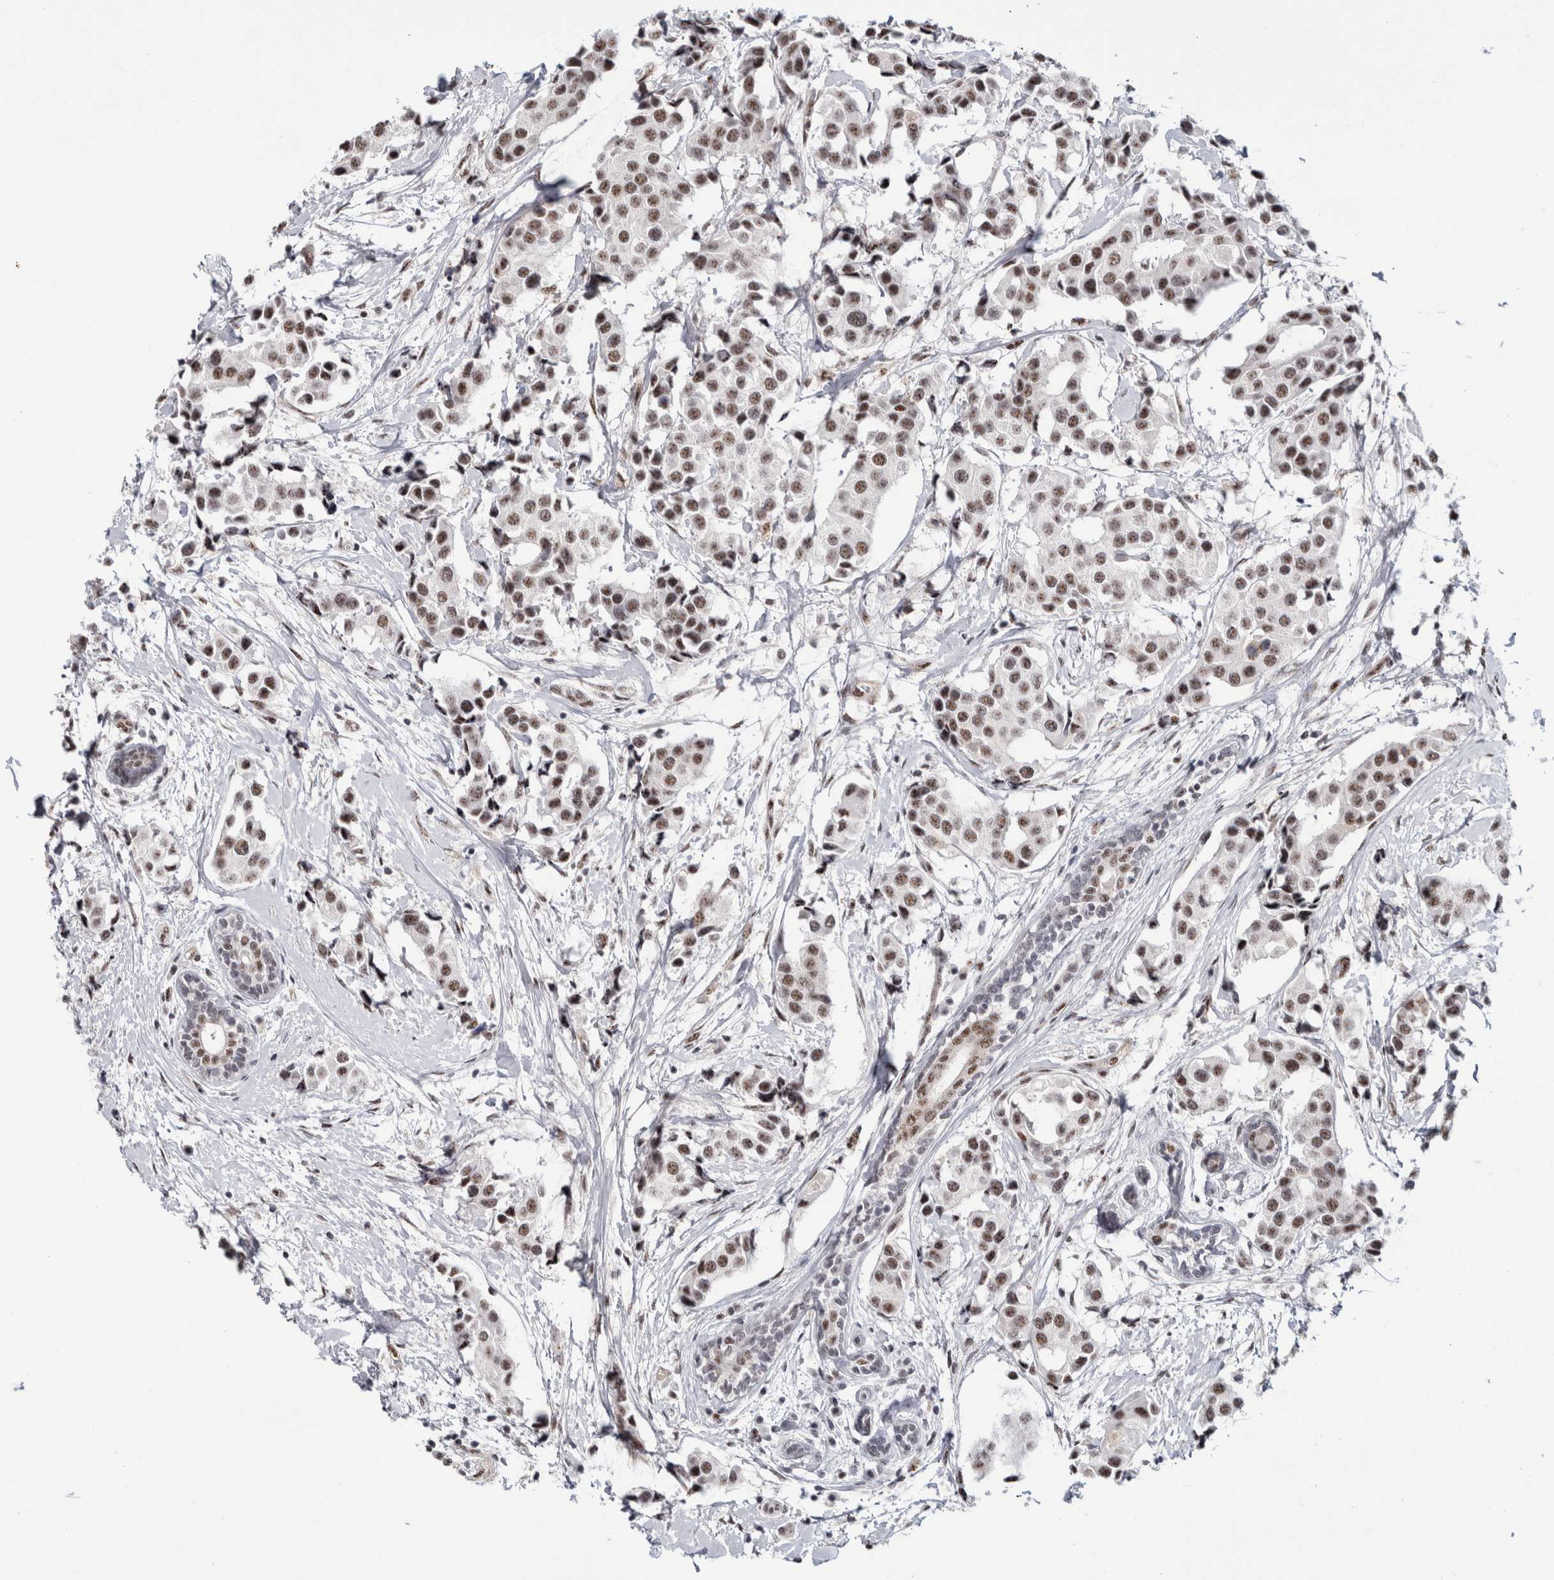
{"staining": {"intensity": "moderate", "quantity": ">75%", "location": "nuclear"}, "tissue": "breast cancer", "cell_type": "Tumor cells", "image_type": "cancer", "snomed": [{"axis": "morphology", "description": "Normal tissue, NOS"}, {"axis": "morphology", "description": "Duct carcinoma"}, {"axis": "topography", "description": "Breast"}], "caption": "An image of breast invasive ductal carcinoma stained for a protein demonstrates moderate nuclear brown staining in tumor cells. Immunohistochemistry (ihc) stains the protein in brown and the nuclei are stained blue.", "gene": "MKNK1", "patient": {"sex": "female", "age": 39}}